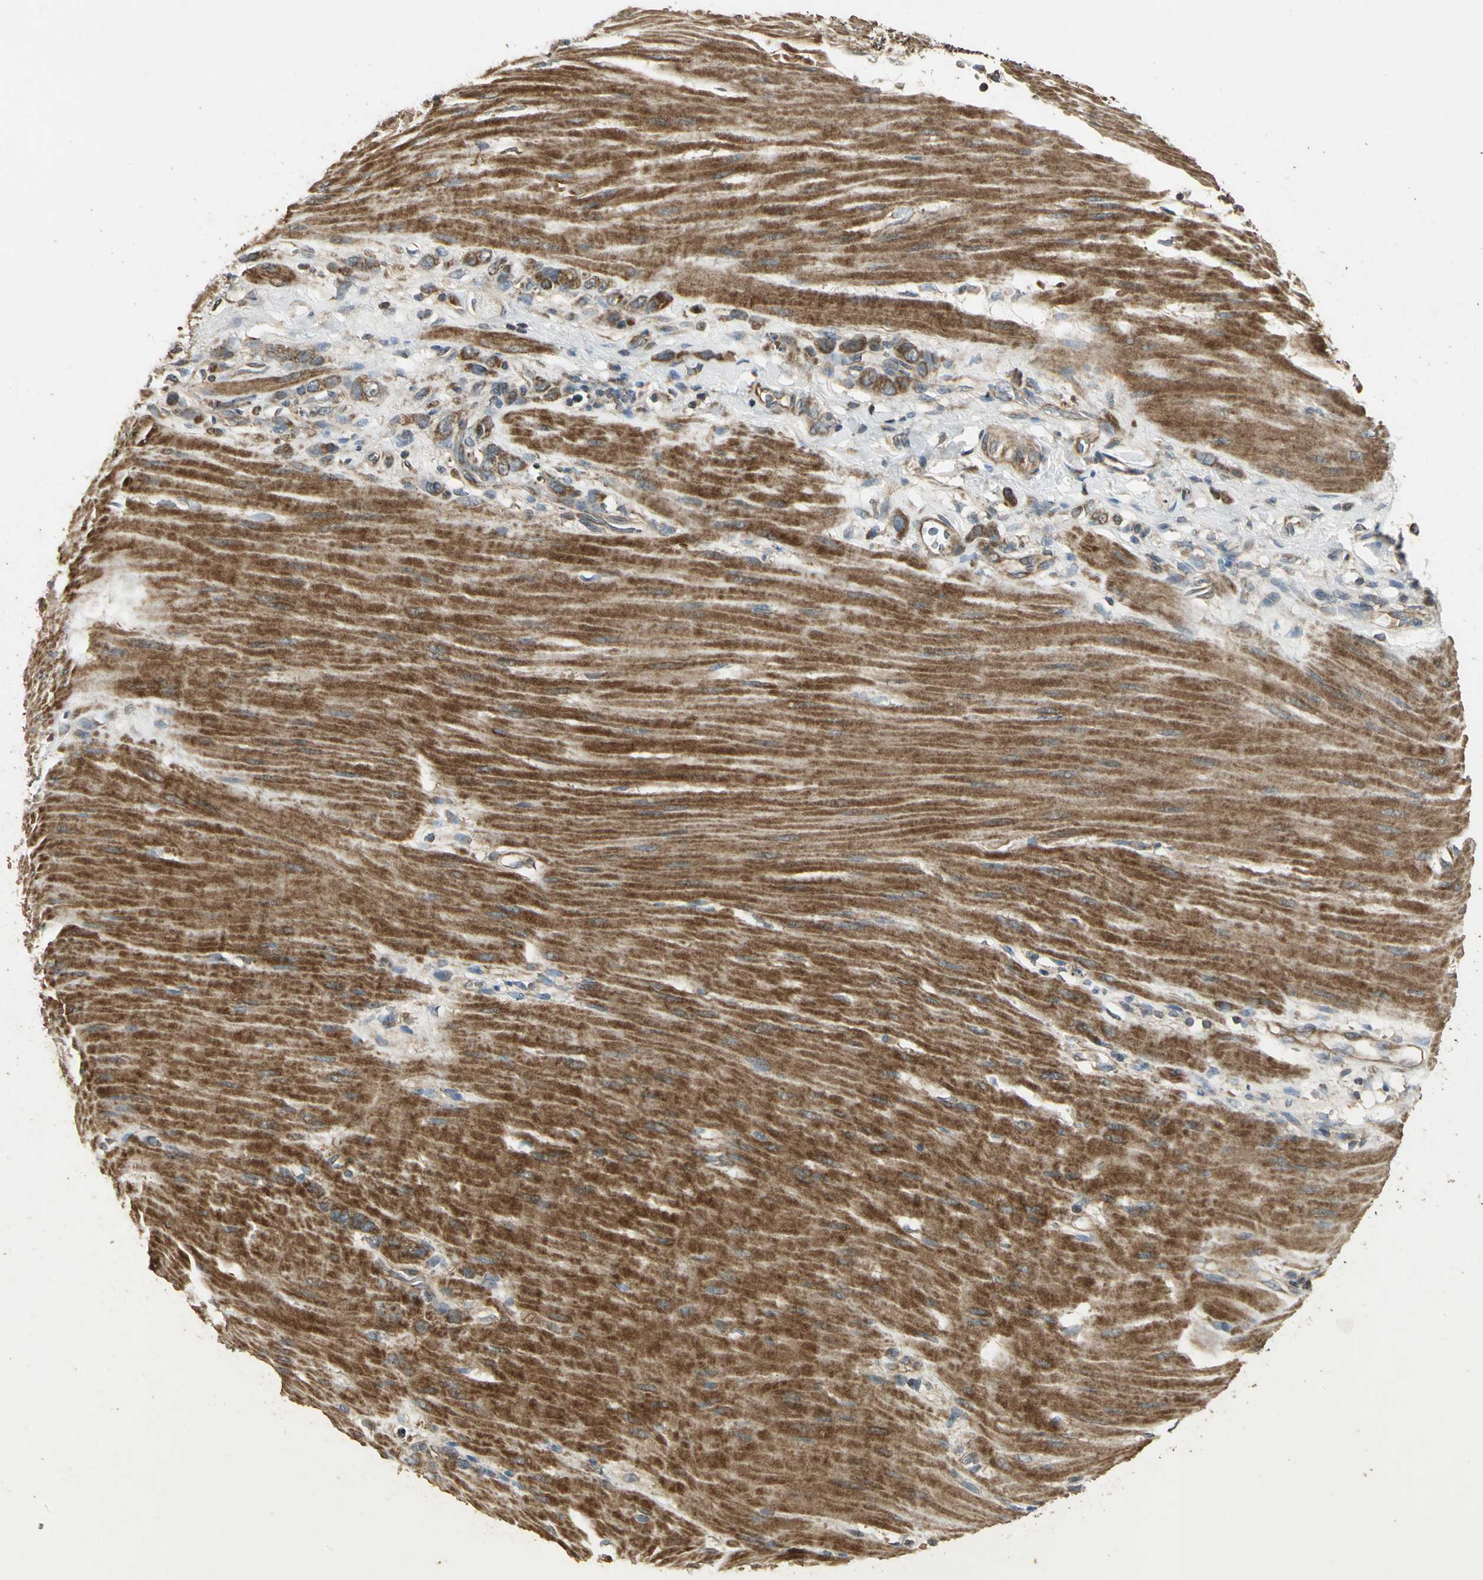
{"staining": {"intensity": "moderate", "quantity": ">75%", "location": "cytoplasmic/membranous"}, "tissue": "stomach cancer", "cell_type": "Tumor cells", "image_type": "cancer", "snomed": [{"axis": "morphology", "description": "Adenocarcinoma, NOS"}, {"axis": "topography", "description": "Stomach"}], "caption": "A brown stain highlights moderate cytoplasmic/membranous positivity of a protein in human stomach cancer tumor cells. Nuclei are stained in blue.", "gene": "KANK1", "patient": {"sex": "male", "age": 82}}